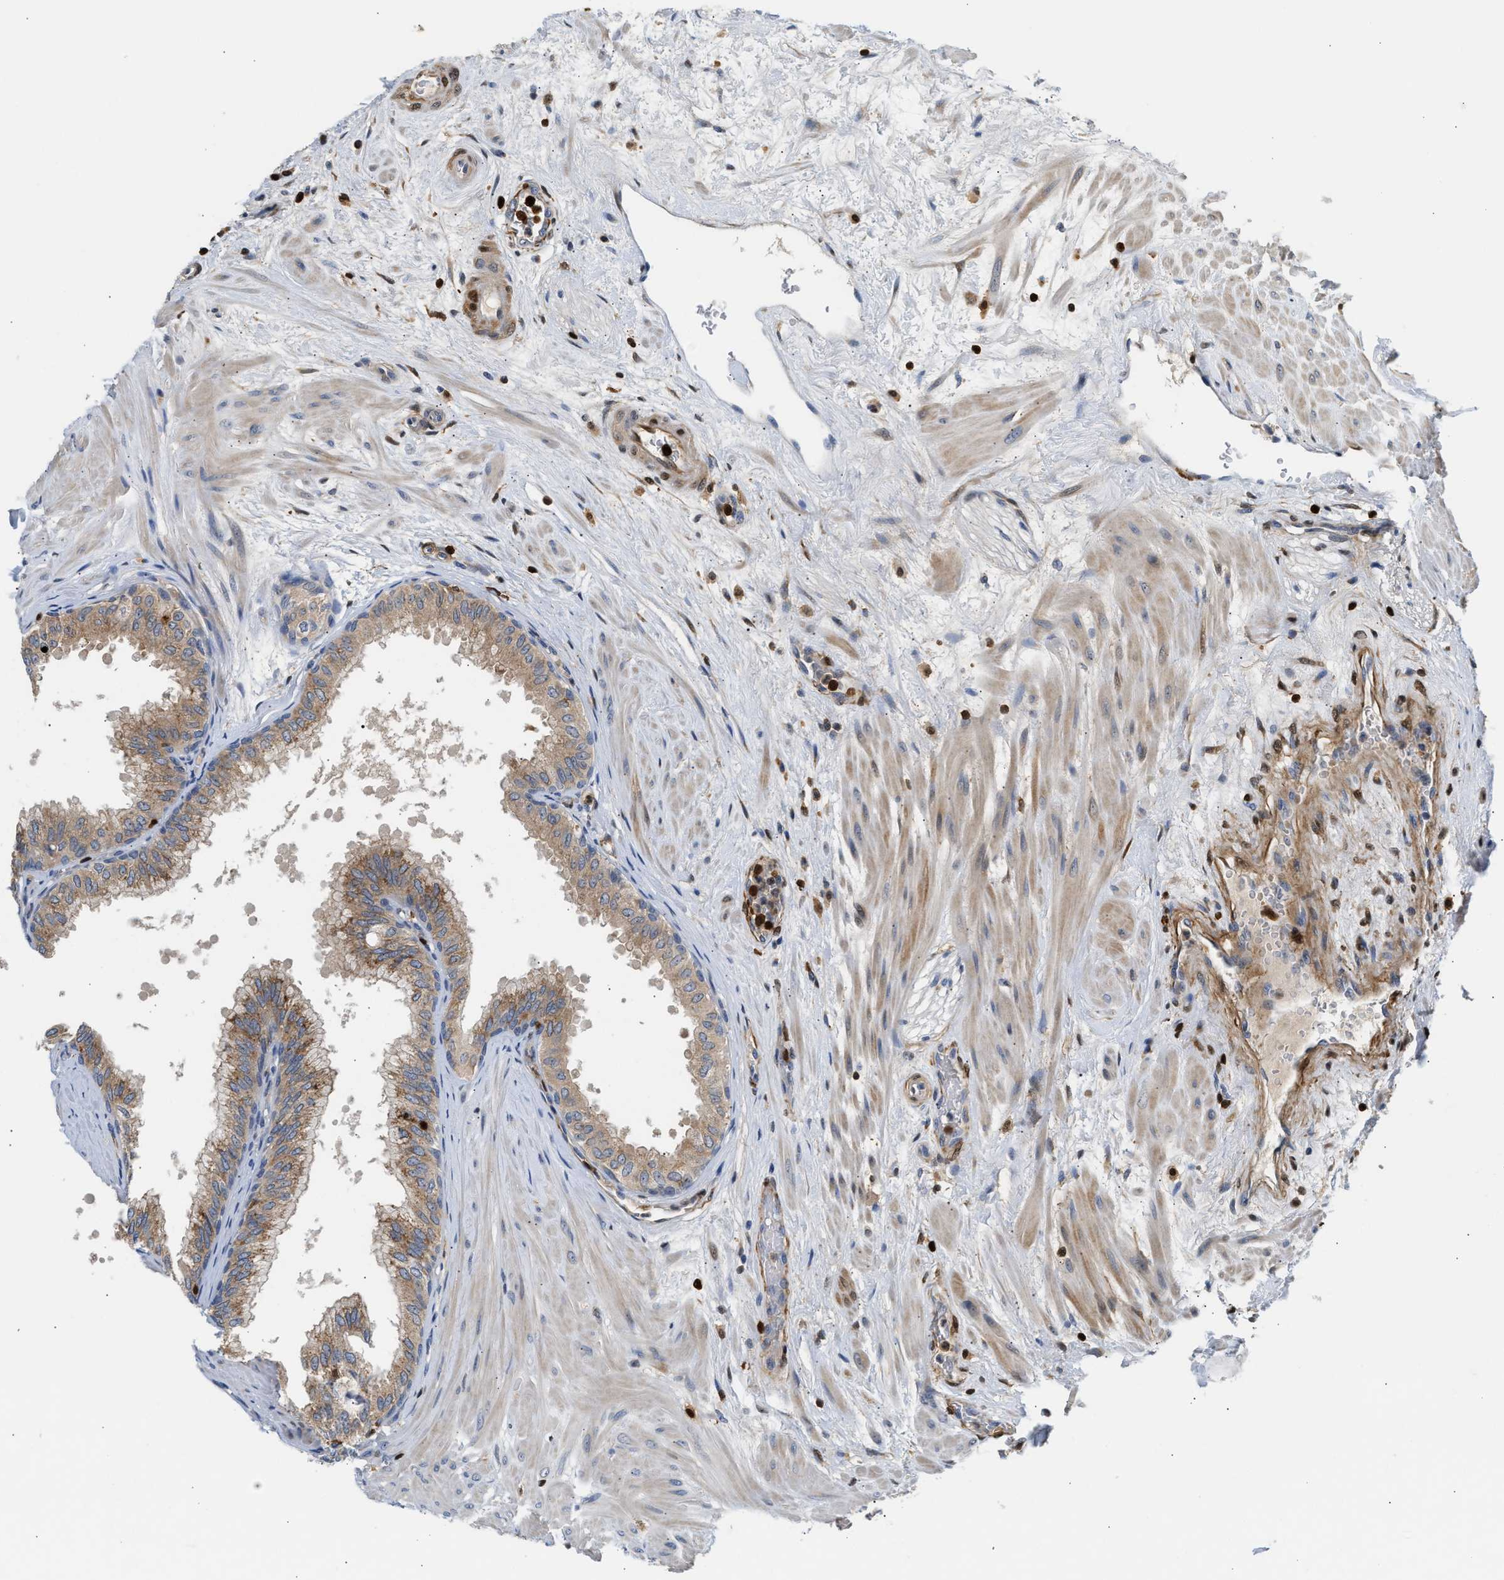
{"staining": {"intensity": "moderate", "quantity": ">75%", "location": "cytoplasmic/membranous"}, "tissue": "seminal vesicle", "cell_type": "Glandular cells", "image_type": "normal", "snomed": [{"axis": "morphology", "description": "Normal tissue, NOS"}, {"axis": "topography", "description": "Prostate"}, {"axis": "topography", "description": "Seminal veicle"}], "caption": "The immunohistochemical stain shows moderate cytoplasmic/membranous staining in glandular cells of unremarkable seminal vesicle. (IHC, brightfield microscopy, high magnification).", "gene": "SLIT2", "patient": {"sex": "male", "age": 60}}